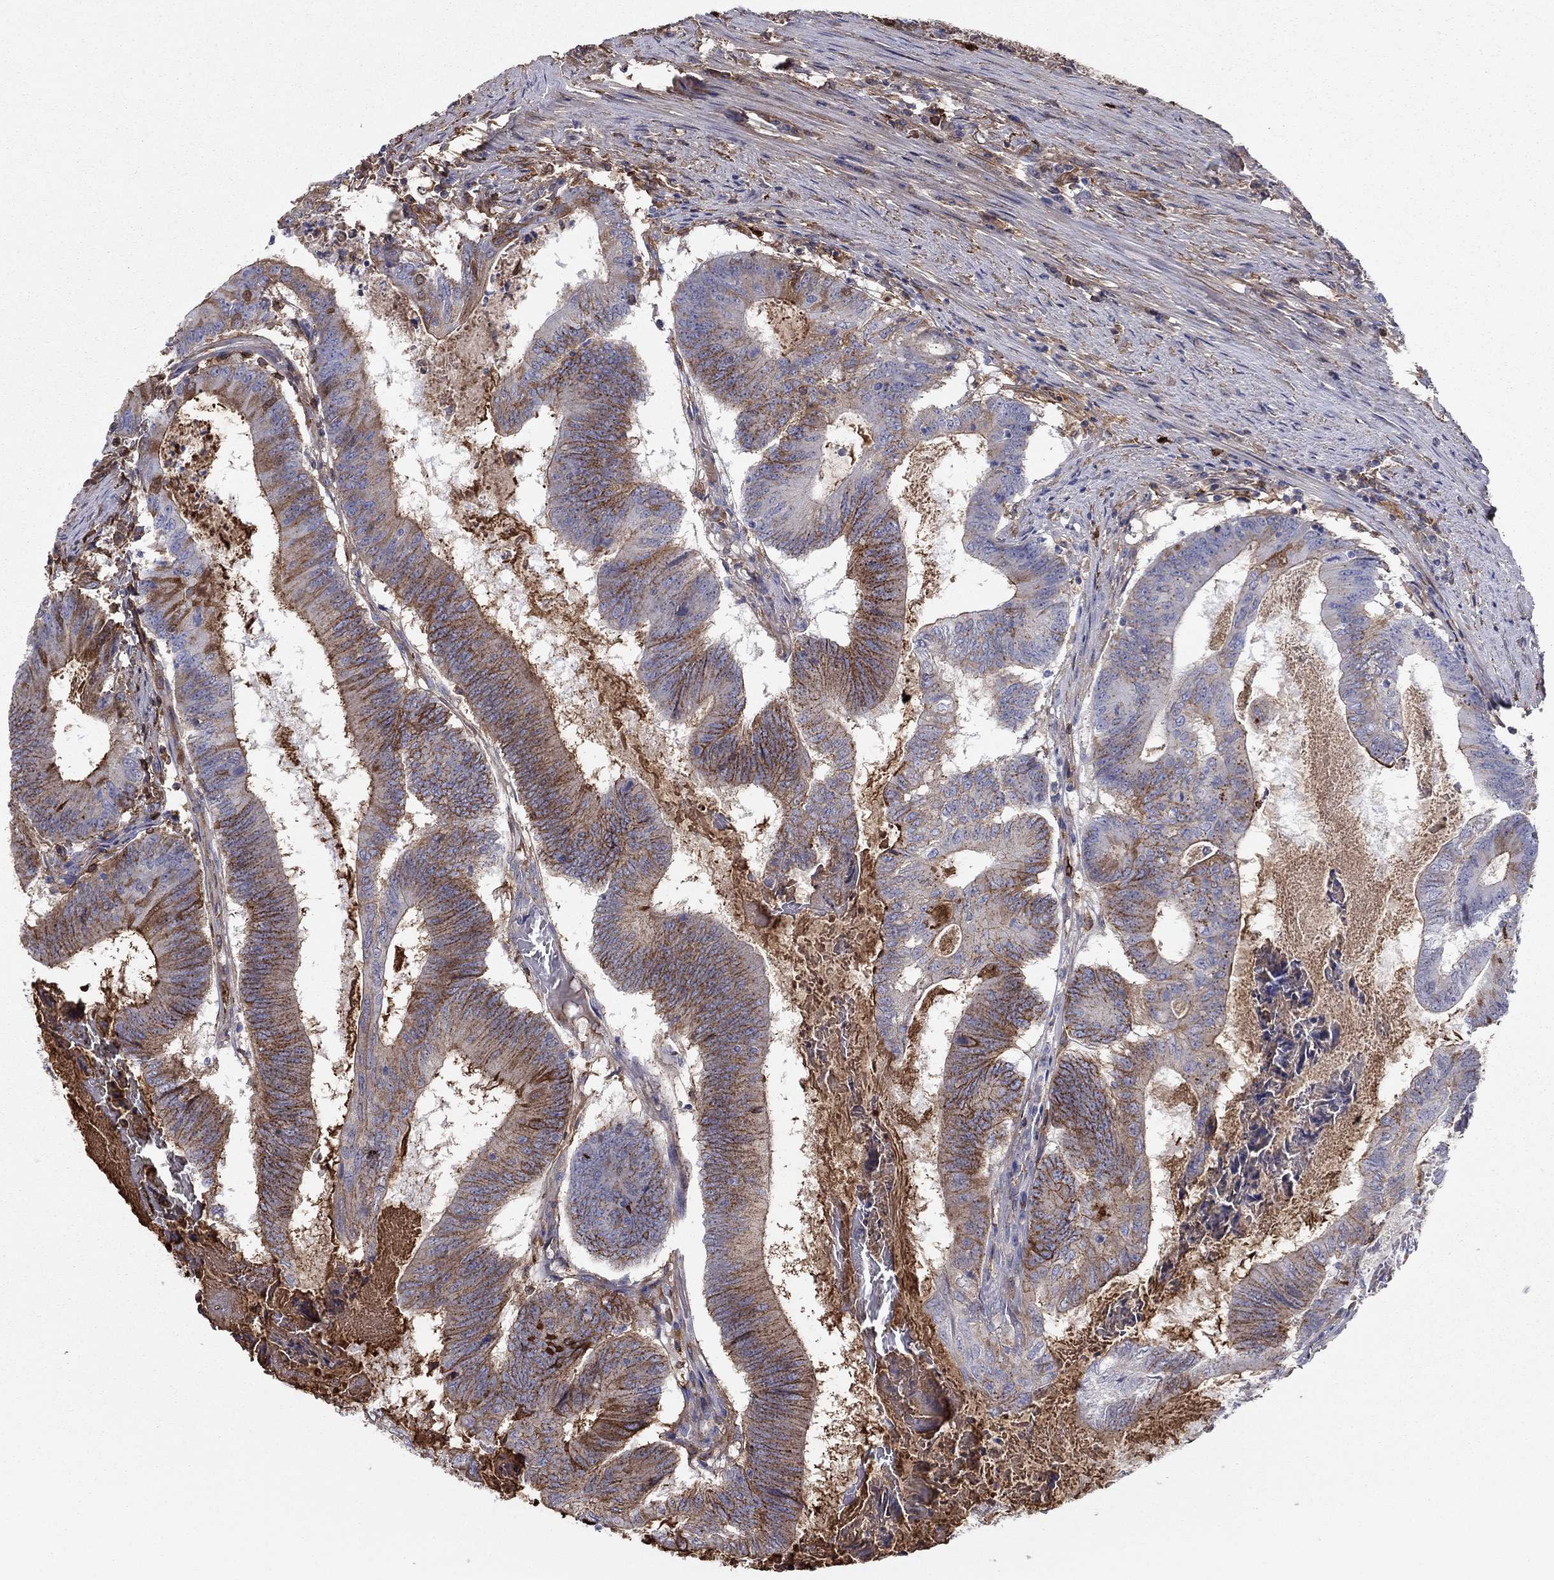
{"staining": {"intensity": "moderate", "quantity": "25%-75%", "location": "cytoplasmic/membranous"}, "tissue": "colorectal cancer", "cell_type": "Tumor cells", "image_type": "cancer", "snomed": [{"axis": "morphology", "description": "Adenocarcinoma, NOS"}, {"axis": "topography", "description": "Colon"}], "caption": "Adenocarcinoma (colorectal) tissue reveals moderate cytoplasmic/membranous expression in about 25%-75% of tumor cells", "gene": "HPX", "patient": {"sex": "female", "age": 70}}